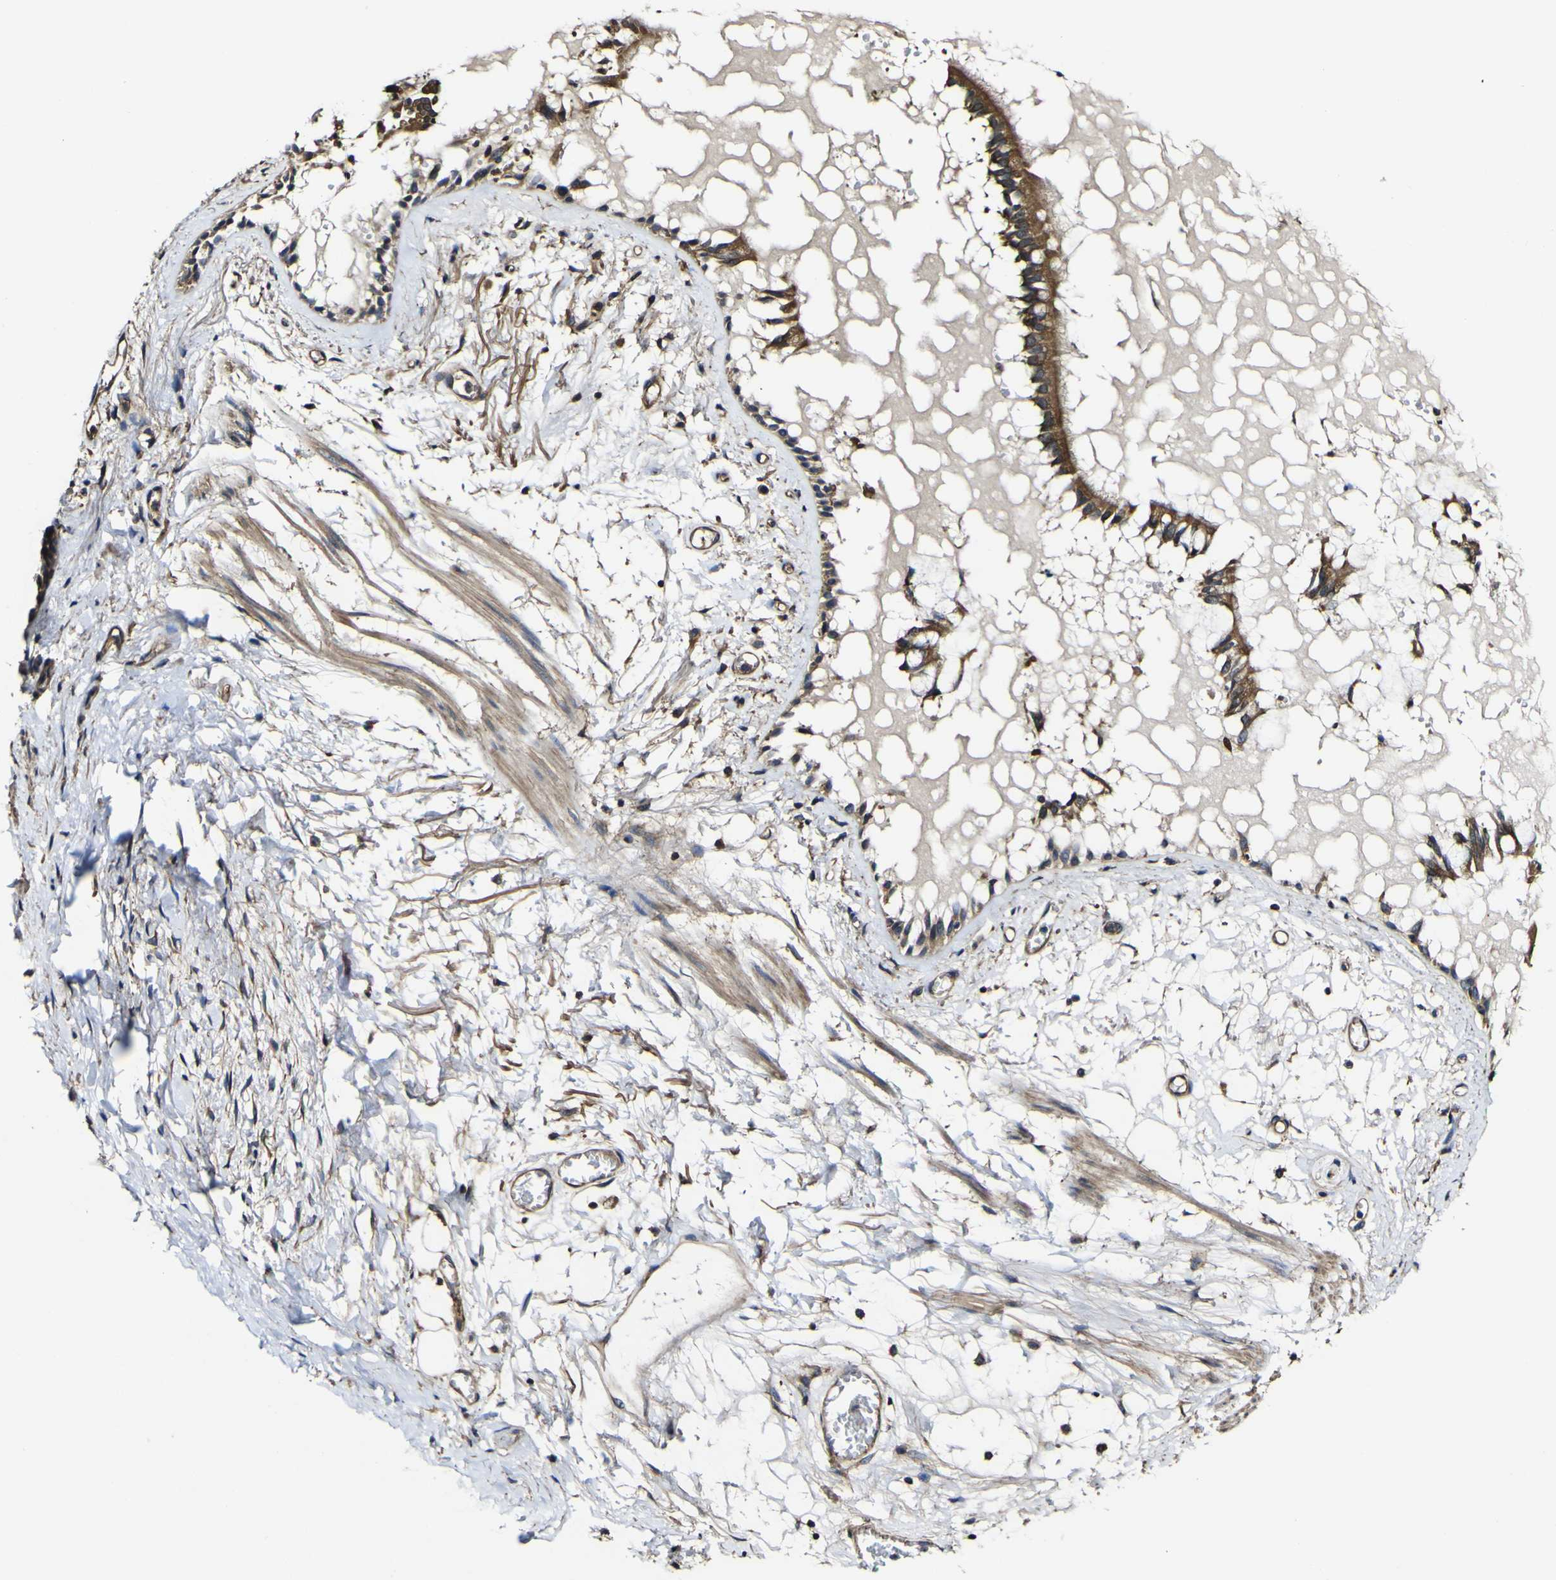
{"staining": {"intensity": "strong", "quantity": ">75%", "location": "cytoplasmic/membranous"}, "tissue": "bronchus", "cell_type": "Respiratory epithelial cells", "image_type": "normal", "snomed": [{"axis": "morphology", "description": "Normal tissue, NOS"}, {"axis": "morphology", "description": "Inflammation, NOS"}, {"axis": "topography", "description": "Cartilage tissue"}, {"axis": "topography", "description": "Lung"}], "caption": "Immunohistochemistry (IHC) histopathology image of benign human bronchus stained for a protein (brown), which reveals high levels of strong cytoplasmic/membranous positivity in about >75% of respiratory epithelial cells.", "gene": "NAALADL2", "patient": {"sex": "male", "age": 71}}